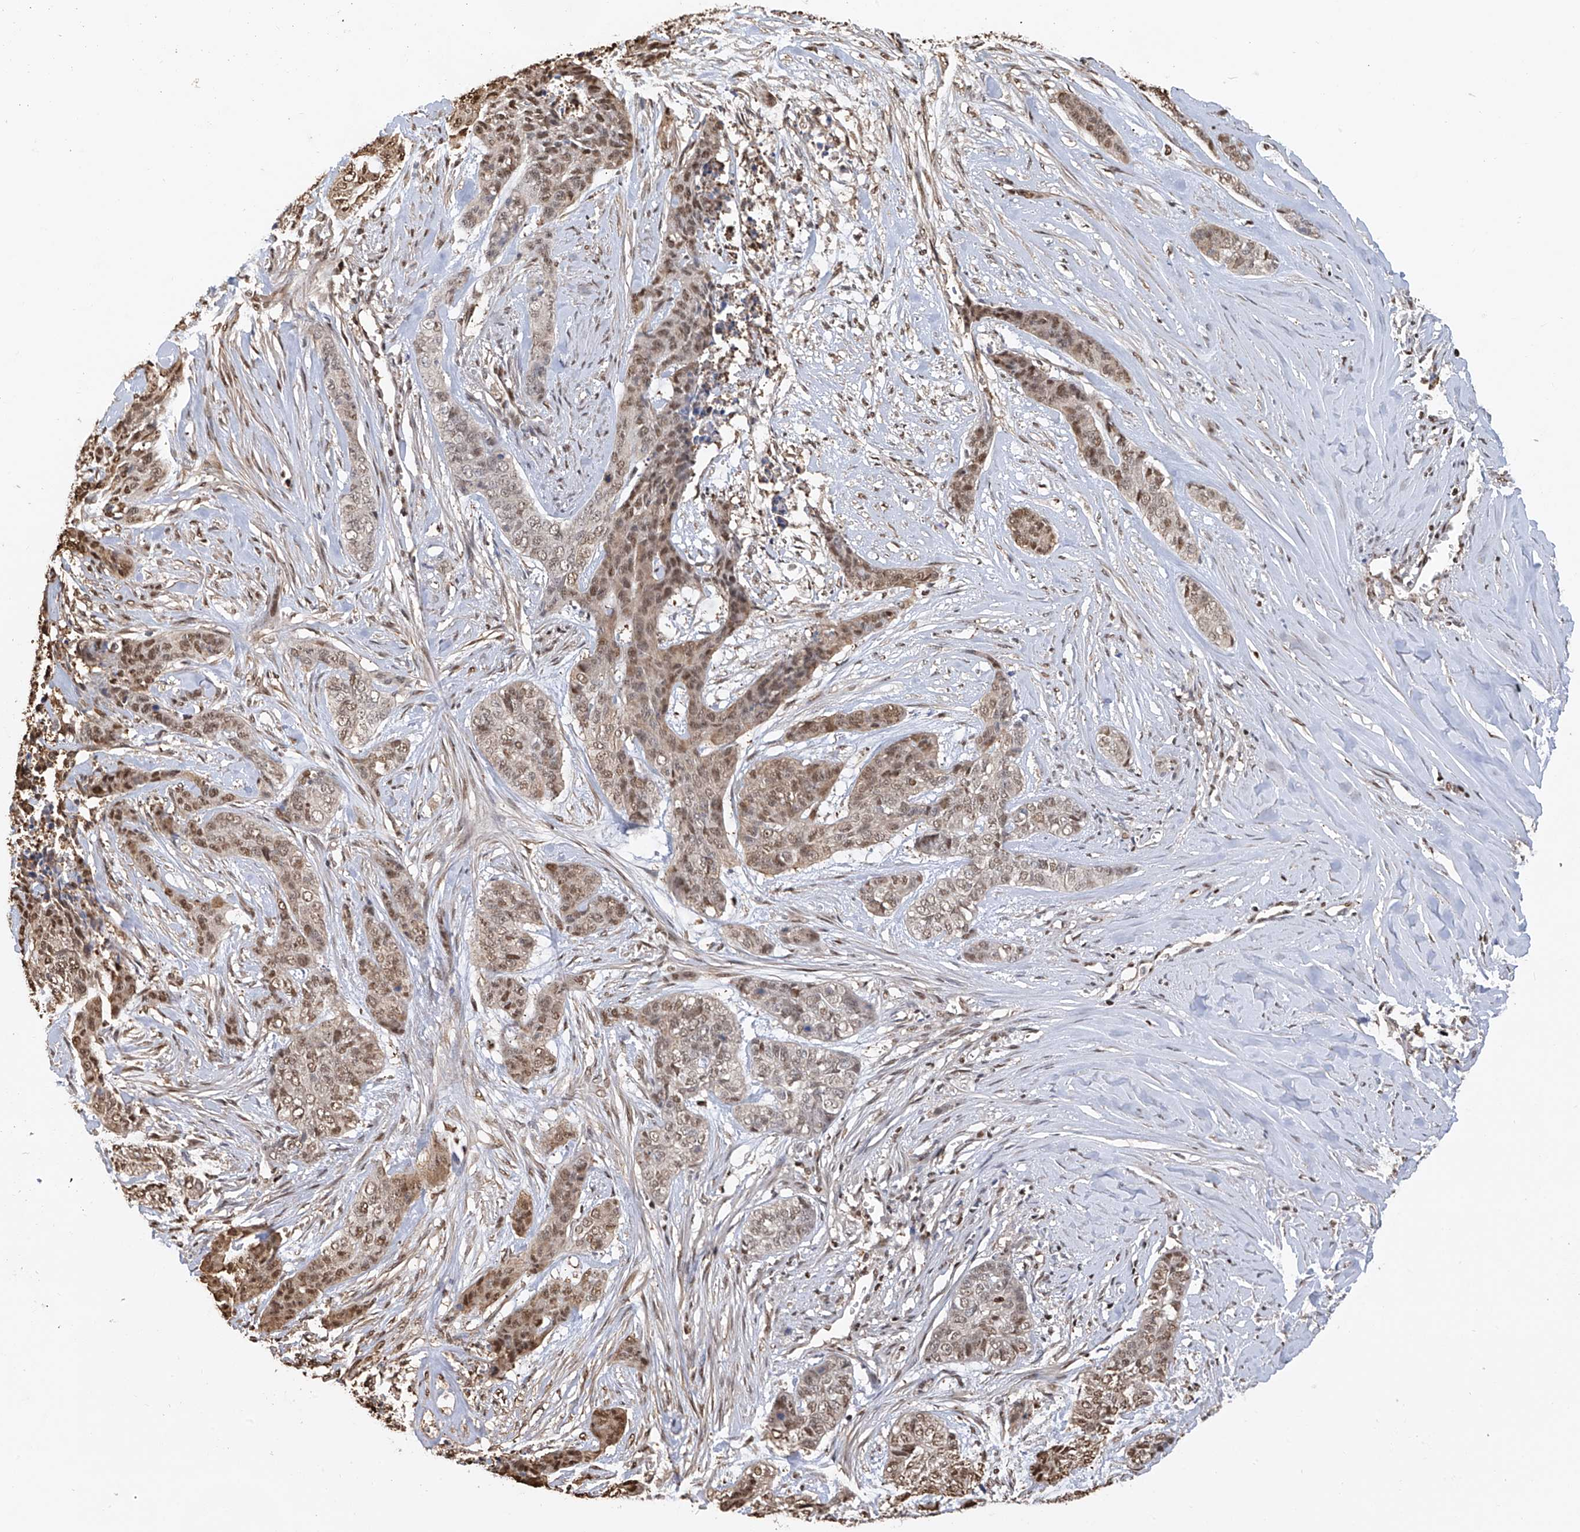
{"staining": {"intensity": "weak", "quantity": "25%-75%", "location": "nuclear"}, "tissue": "skin cancer", "cell_type": "Tumor cells", "image_type": "cancer", "snomed": [{"axis": "morphology", "description": "Basal cell carcinoma"}, {"axis": "topography", "description": "Skin"}], "caption": "Immunohistochemistry of human skin cancer (basal cell carcinoma) displays low levels of weak nuclear positivity in approximately 25%-75% of tumor cells.", "gene": "PMM1", "patient": {"sex": "female", "age": 64}}